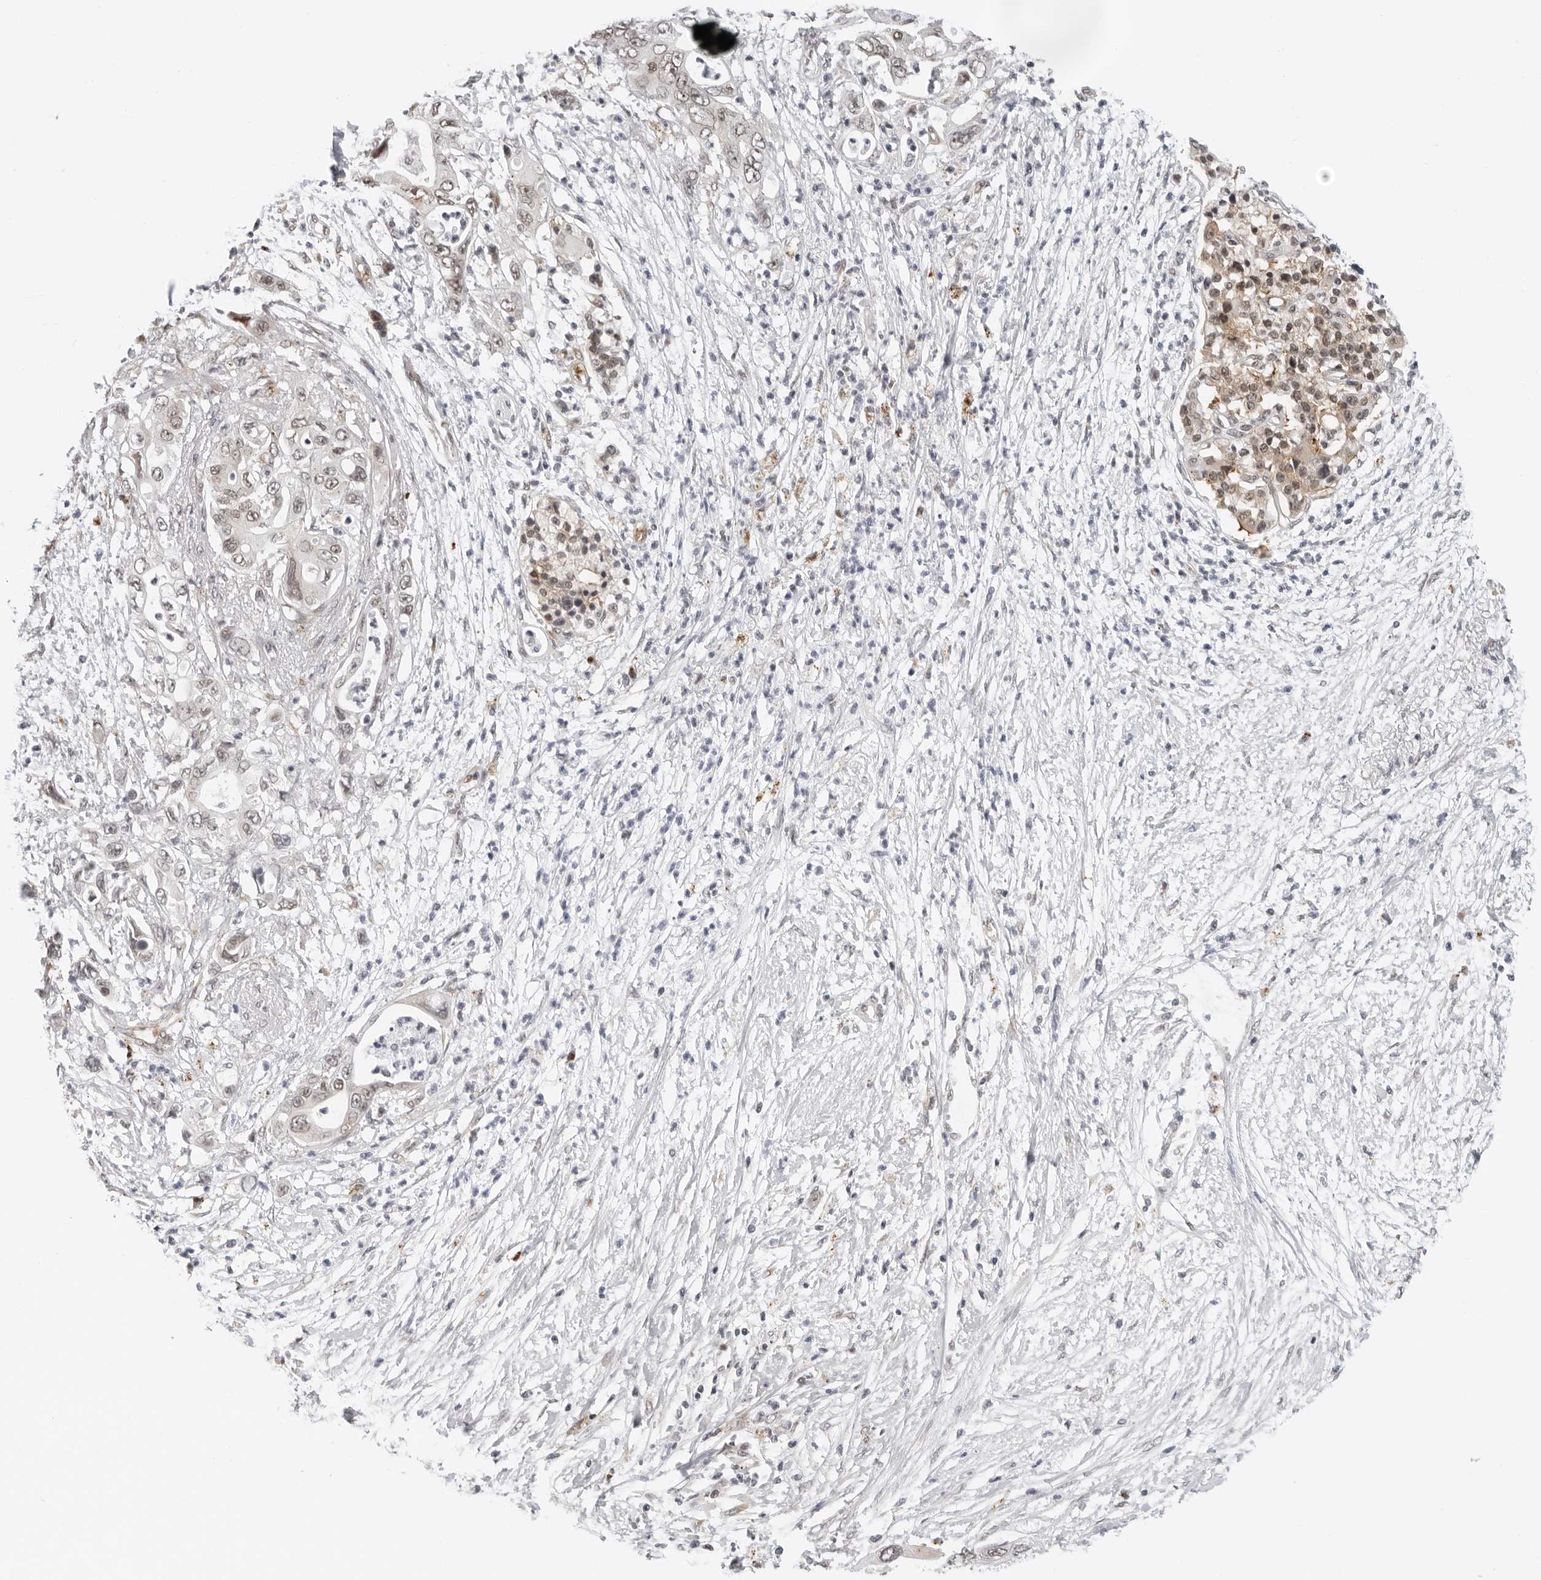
{"staining": {"intensity": "weak", "quantity": "25%-75%", "location": "nuclear"}, "tissue": "pancreatic cancer", "cell_type": "Tumor cells", "image_type": "cancer", "snomed": [{"axis": "morphology", "description": "Adenocarcinoma, NOS"}, {"axis": "topography", "description": "Pancreas"}], "caption": "The histopathology image displays a brown stain indicating the presence of a protein in the nuclear of tumor cells in pancreatic adenocarcinoma. (DAB (3,3'-diaminobenzidine) IHC with brightfield microscopy, high magnification).", "gene": "TOX4", "patient": {"sex": "male", "age": 66}}